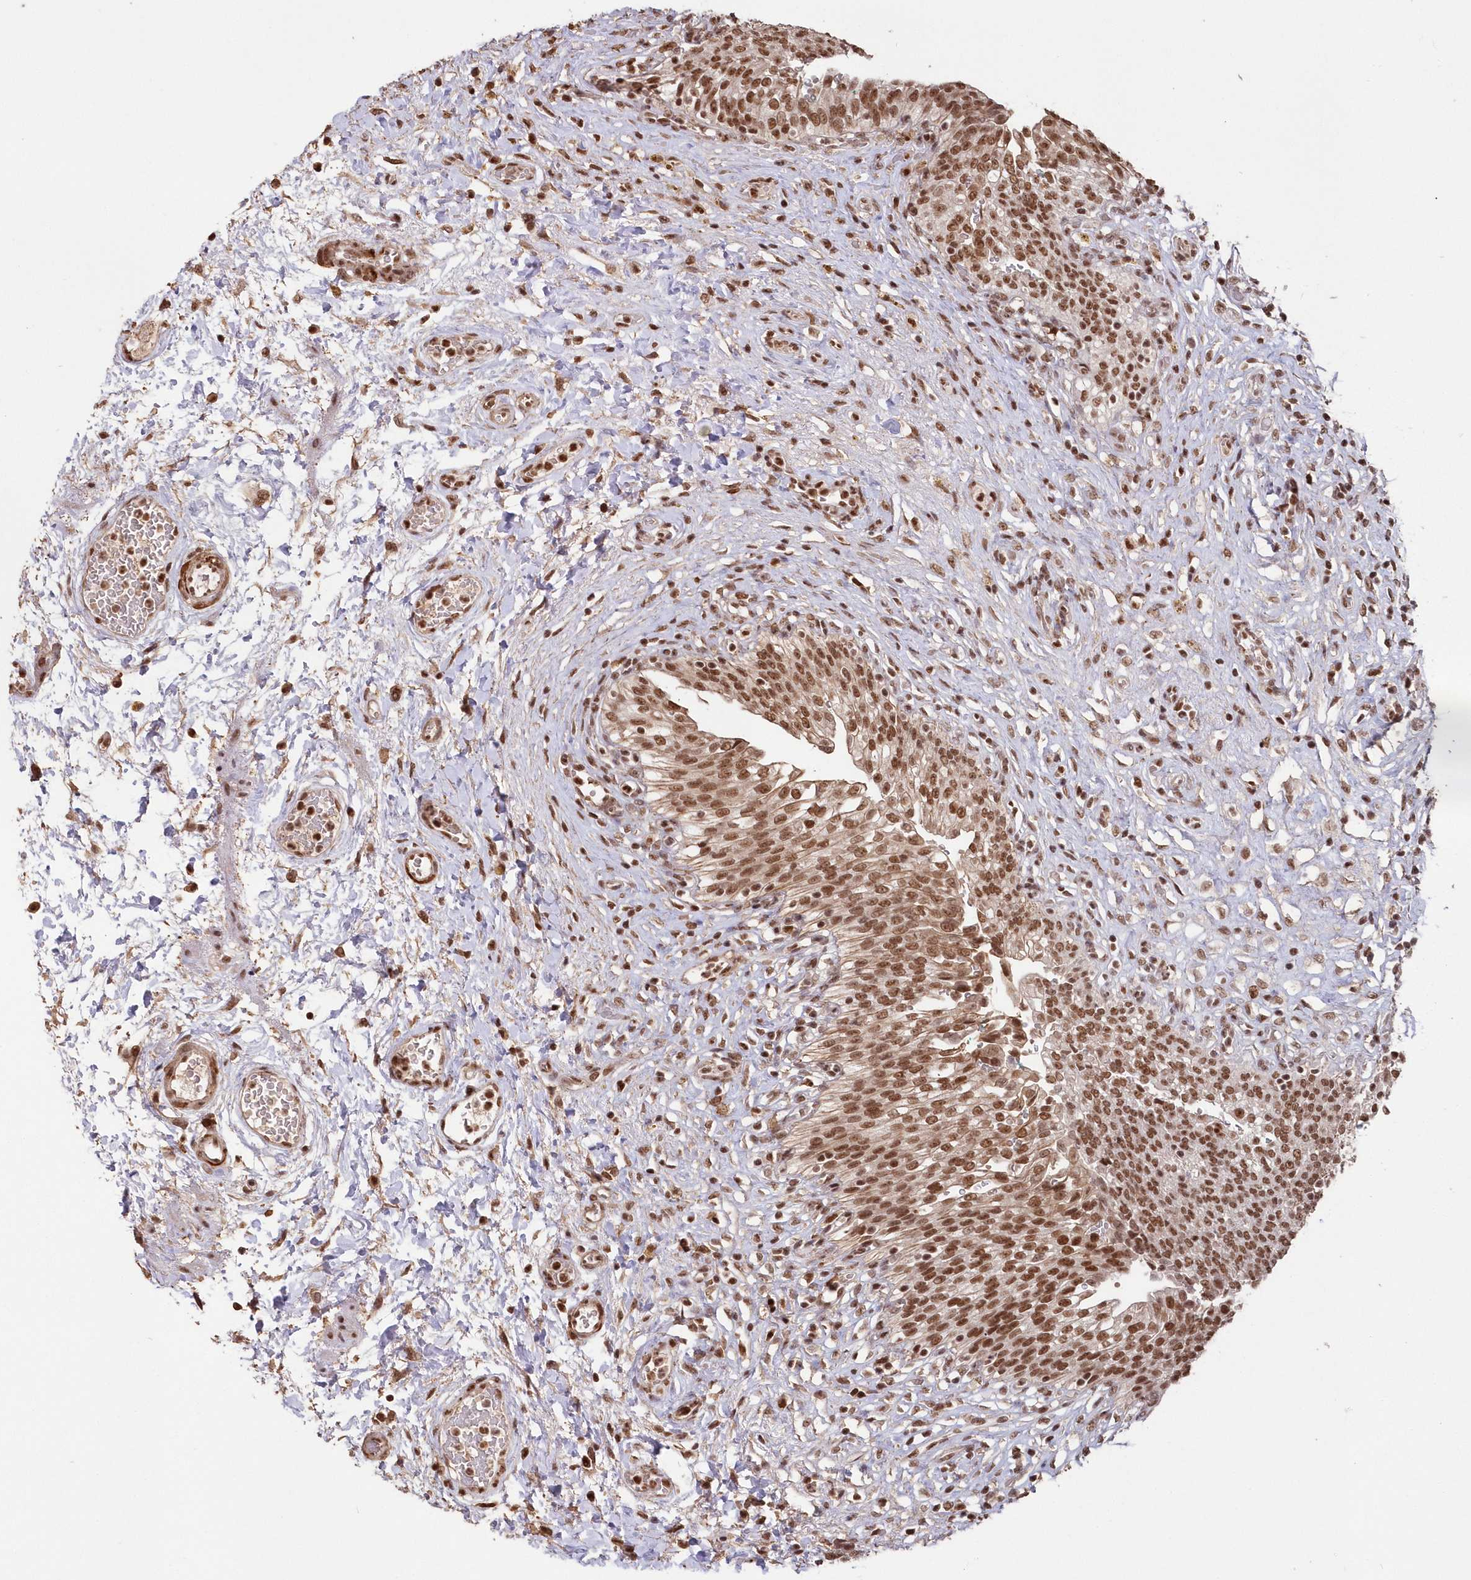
{"staining": {"intensity": "strong", "quantity": ">75%", "location": "nuclear"}, "tissue": "urinary bladder", "cell_type": "Urothelial cells", "image_type": "normal", "snomed": [{"axis": "morphology", "description": "Urothelial carcinoma, High grade"}, {"axis": "topography", "description": "Urinary bladder"}], "caption": "Immunohistochemical staining of benign urinary bladder demonstrates high levels of strong nuclear expression in about >75% of urothelial cells.", "gene": "PDS5A", "patient": {"sex": "male", "age": 46}}